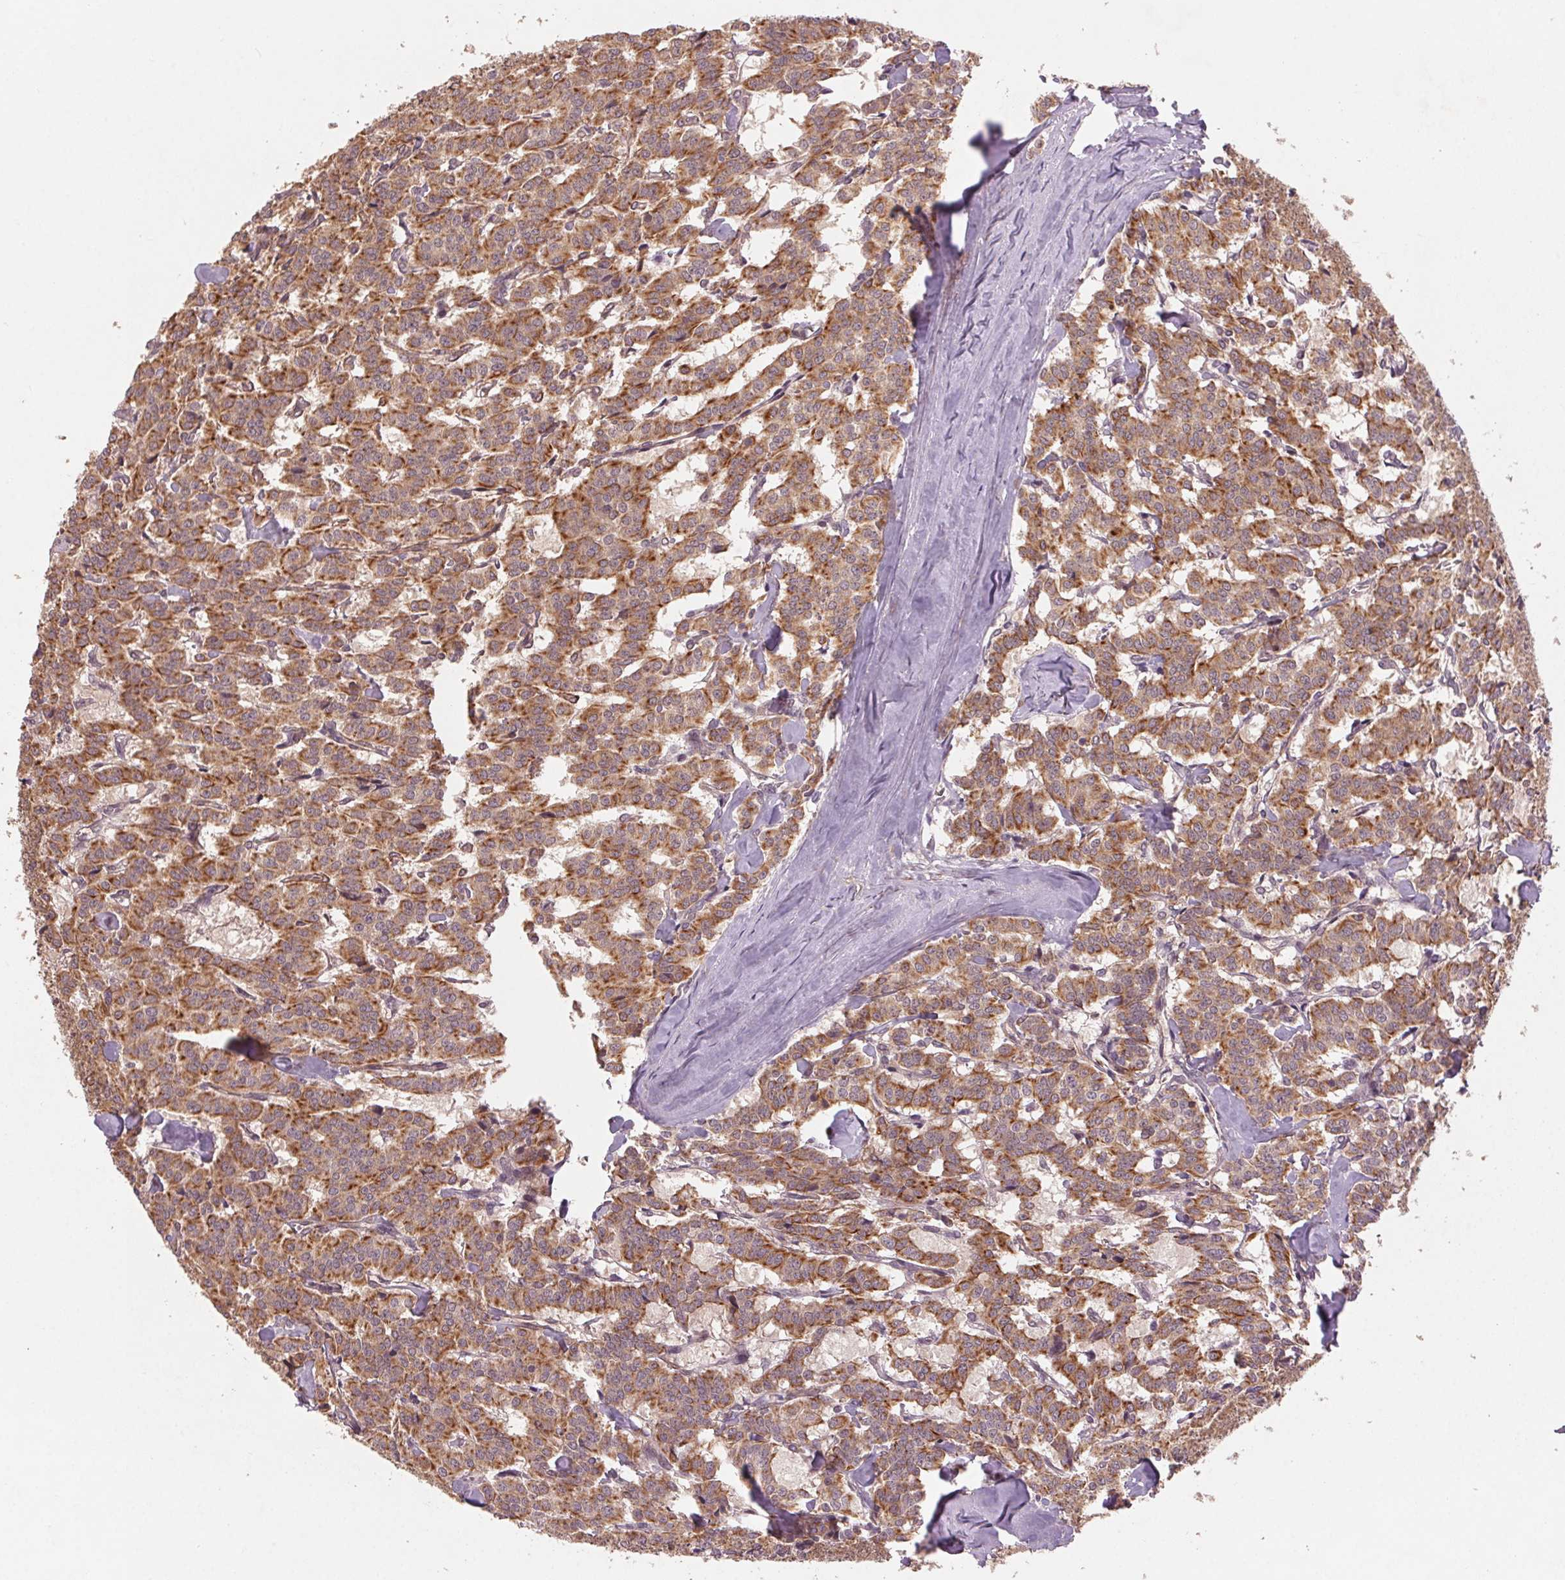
{"staining": {"intensity": "moderate", "quantity": ">75%", "location": "cytoplasmic/membranous"}, "tissue": "carcinoid", "cell_type": "Tumor cells", "image_type": "cancer", "snomed": [{"axis": "morphology", "description": "Carcinoid, malignant, NOS"}, {"axis": "topography", "description": "Lung"}], "caption": "Carcinoid stained for a protein demonstrates moderate cytoplasmic/membranous positivity in tumor cells.", "gene": "SMLR1", "patient": {"sex": "female", "age": 46}}